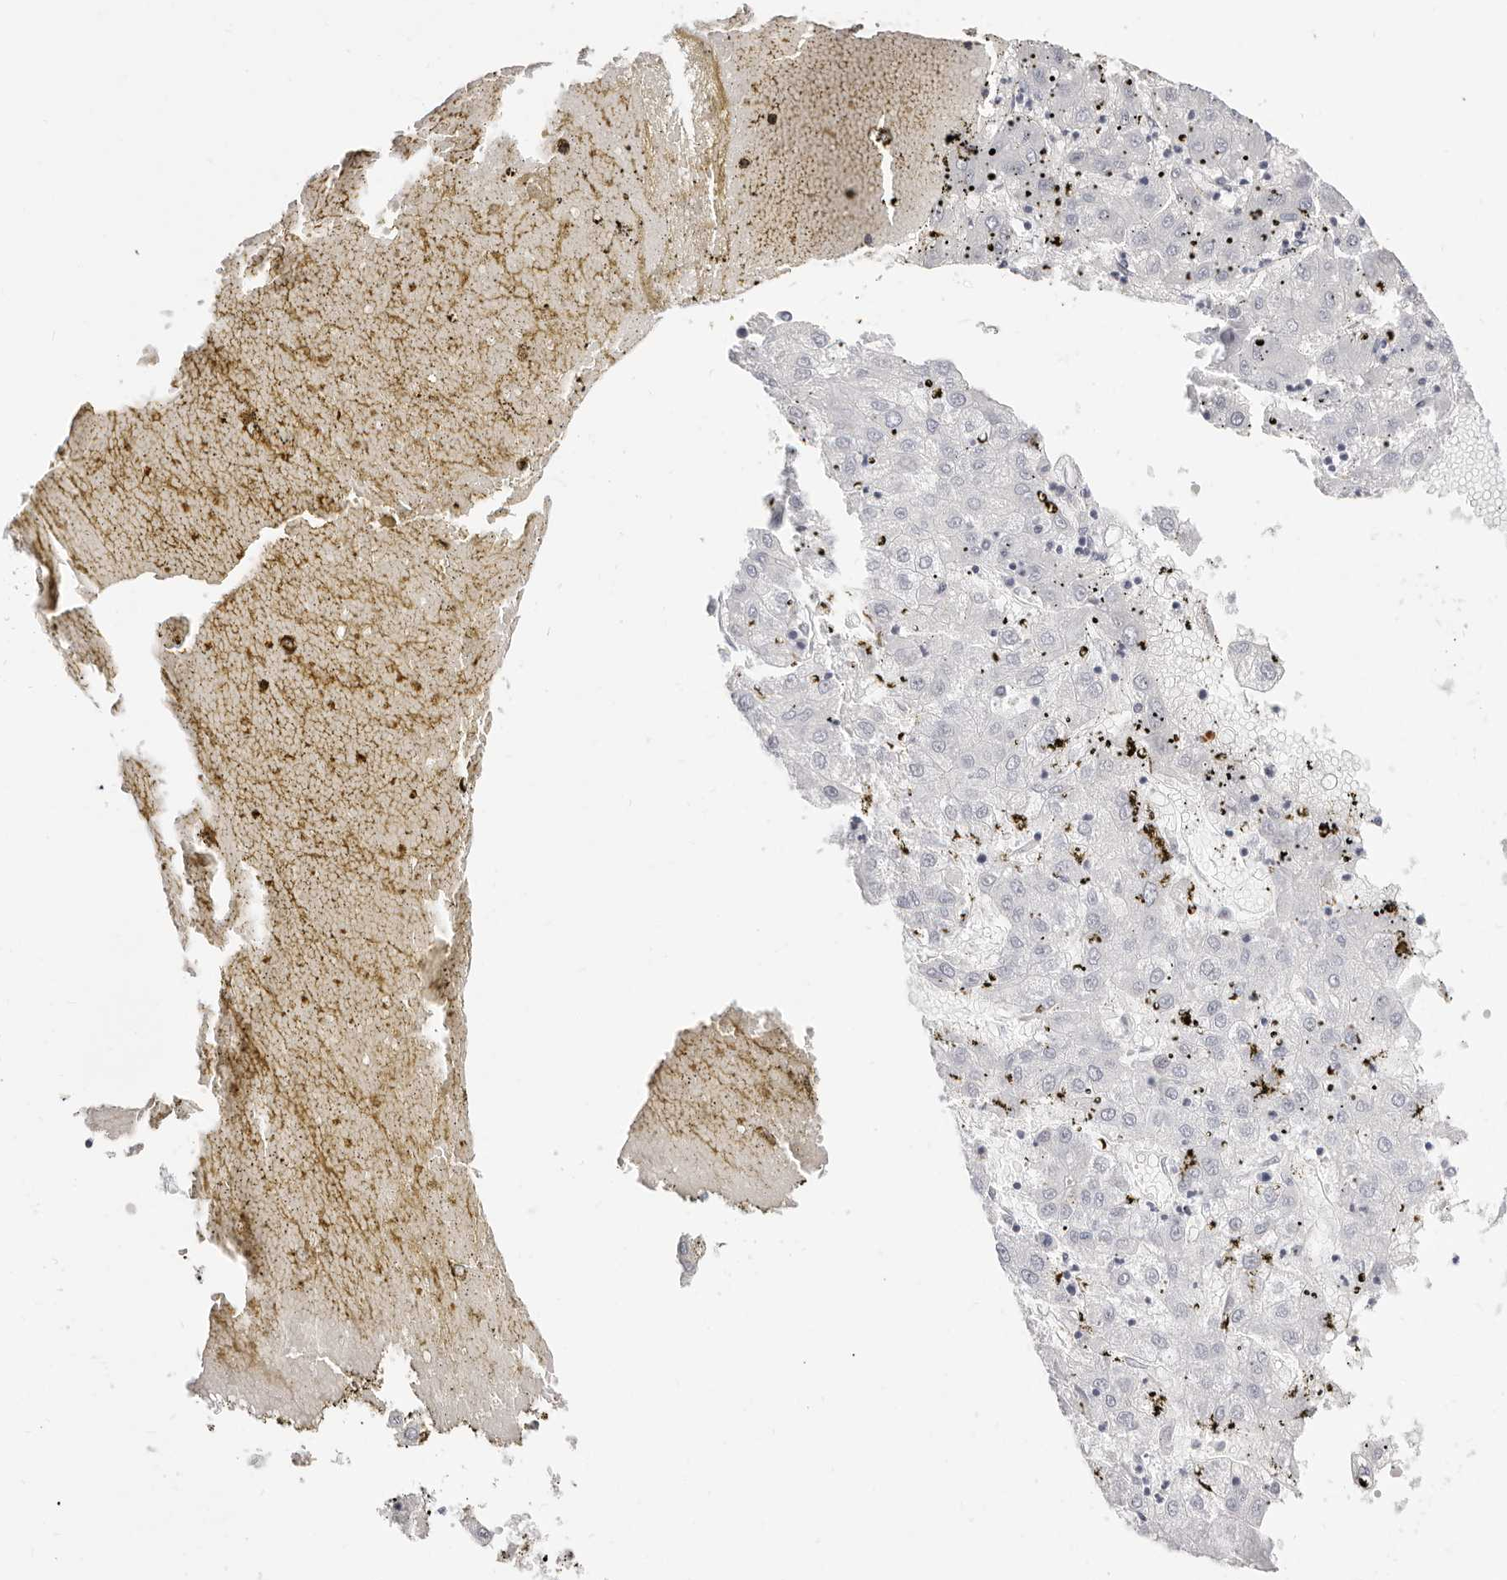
{"staining": {"intensity": "negative", "quantity": "none", "location": "none"}, "tissue": "liver cancer", "cell_type": "Tumor cells", "image_type": "cancer", "snomed": [{"axis": "morphology", "description": "Carcinoma, Hepatocellular, NOS"}, {"axis": "topography", "description": "Liver"}], "caption": "Histopathology image shows no protein expression in tumor cells of liver hepatocellular carcinoma tissue. (DAB (3,3'-diaminobenzidine) immunohistochemistry, high magnification).", "gene": "CAMP", "patient": {"sex": "male", "age": 72}}